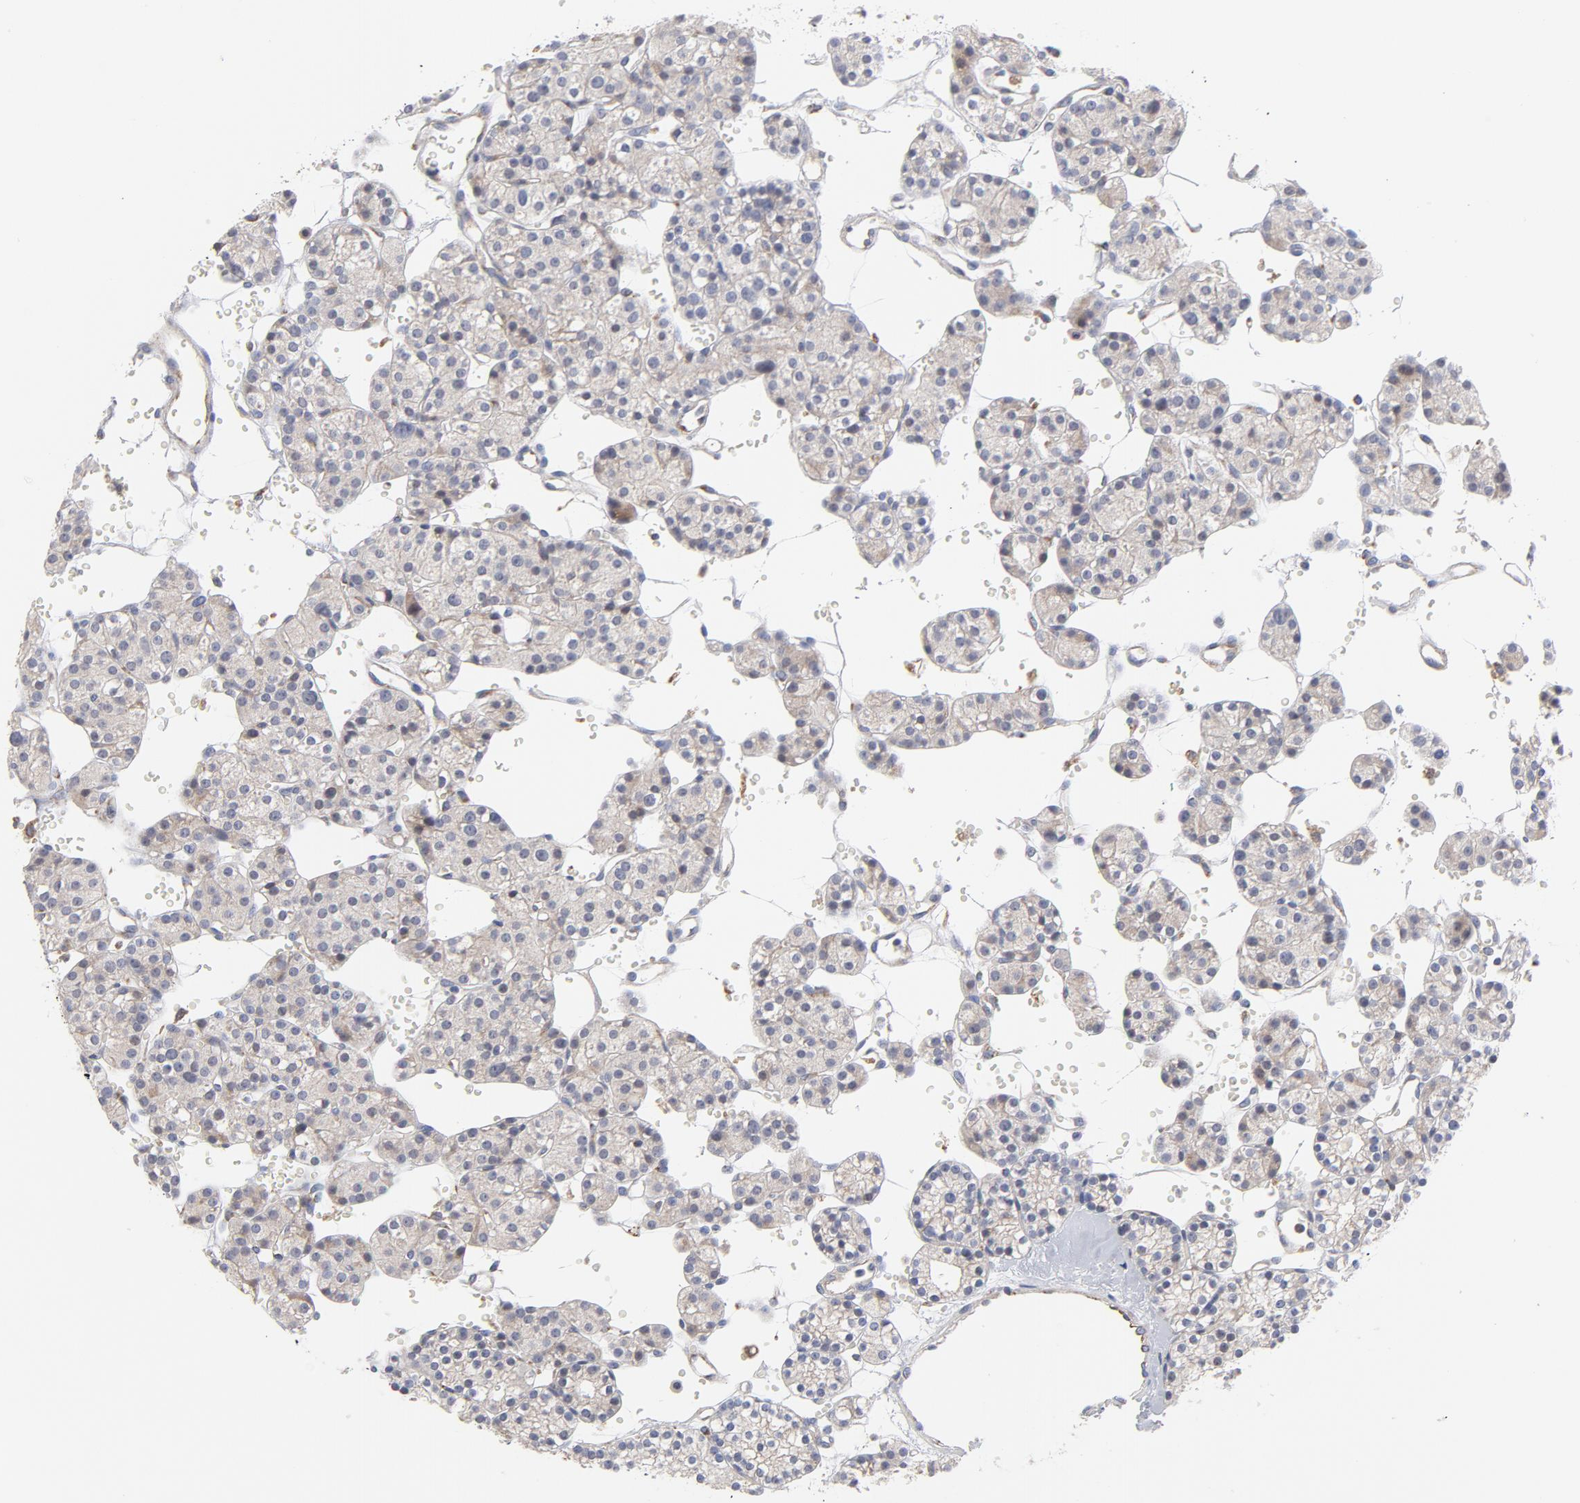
{"staining": {"intensity": "moderate", "quantity": ">75%", "location": "cytoplasmic/membranous"}, "tissue": "parathyroid gland", "cell_type": "Glandular cells", "image_type": "normal", "snomed": [{"axis": "morphology", "description": "Normal tissue, NOS"}, {"axis": "topography", "description": "Parathyroid gland"}], "caption": "Brown immunohistochemical staining in unremarkable parathyroid gland exhibits moderate cytoplasmic/membranous staining in about >75% of glandular cells. (DAB = brown stain, brightfield microscopy at high magnification).", "gene": "RAPGEF3", "patient": {"sex": "female", "age": 64}}